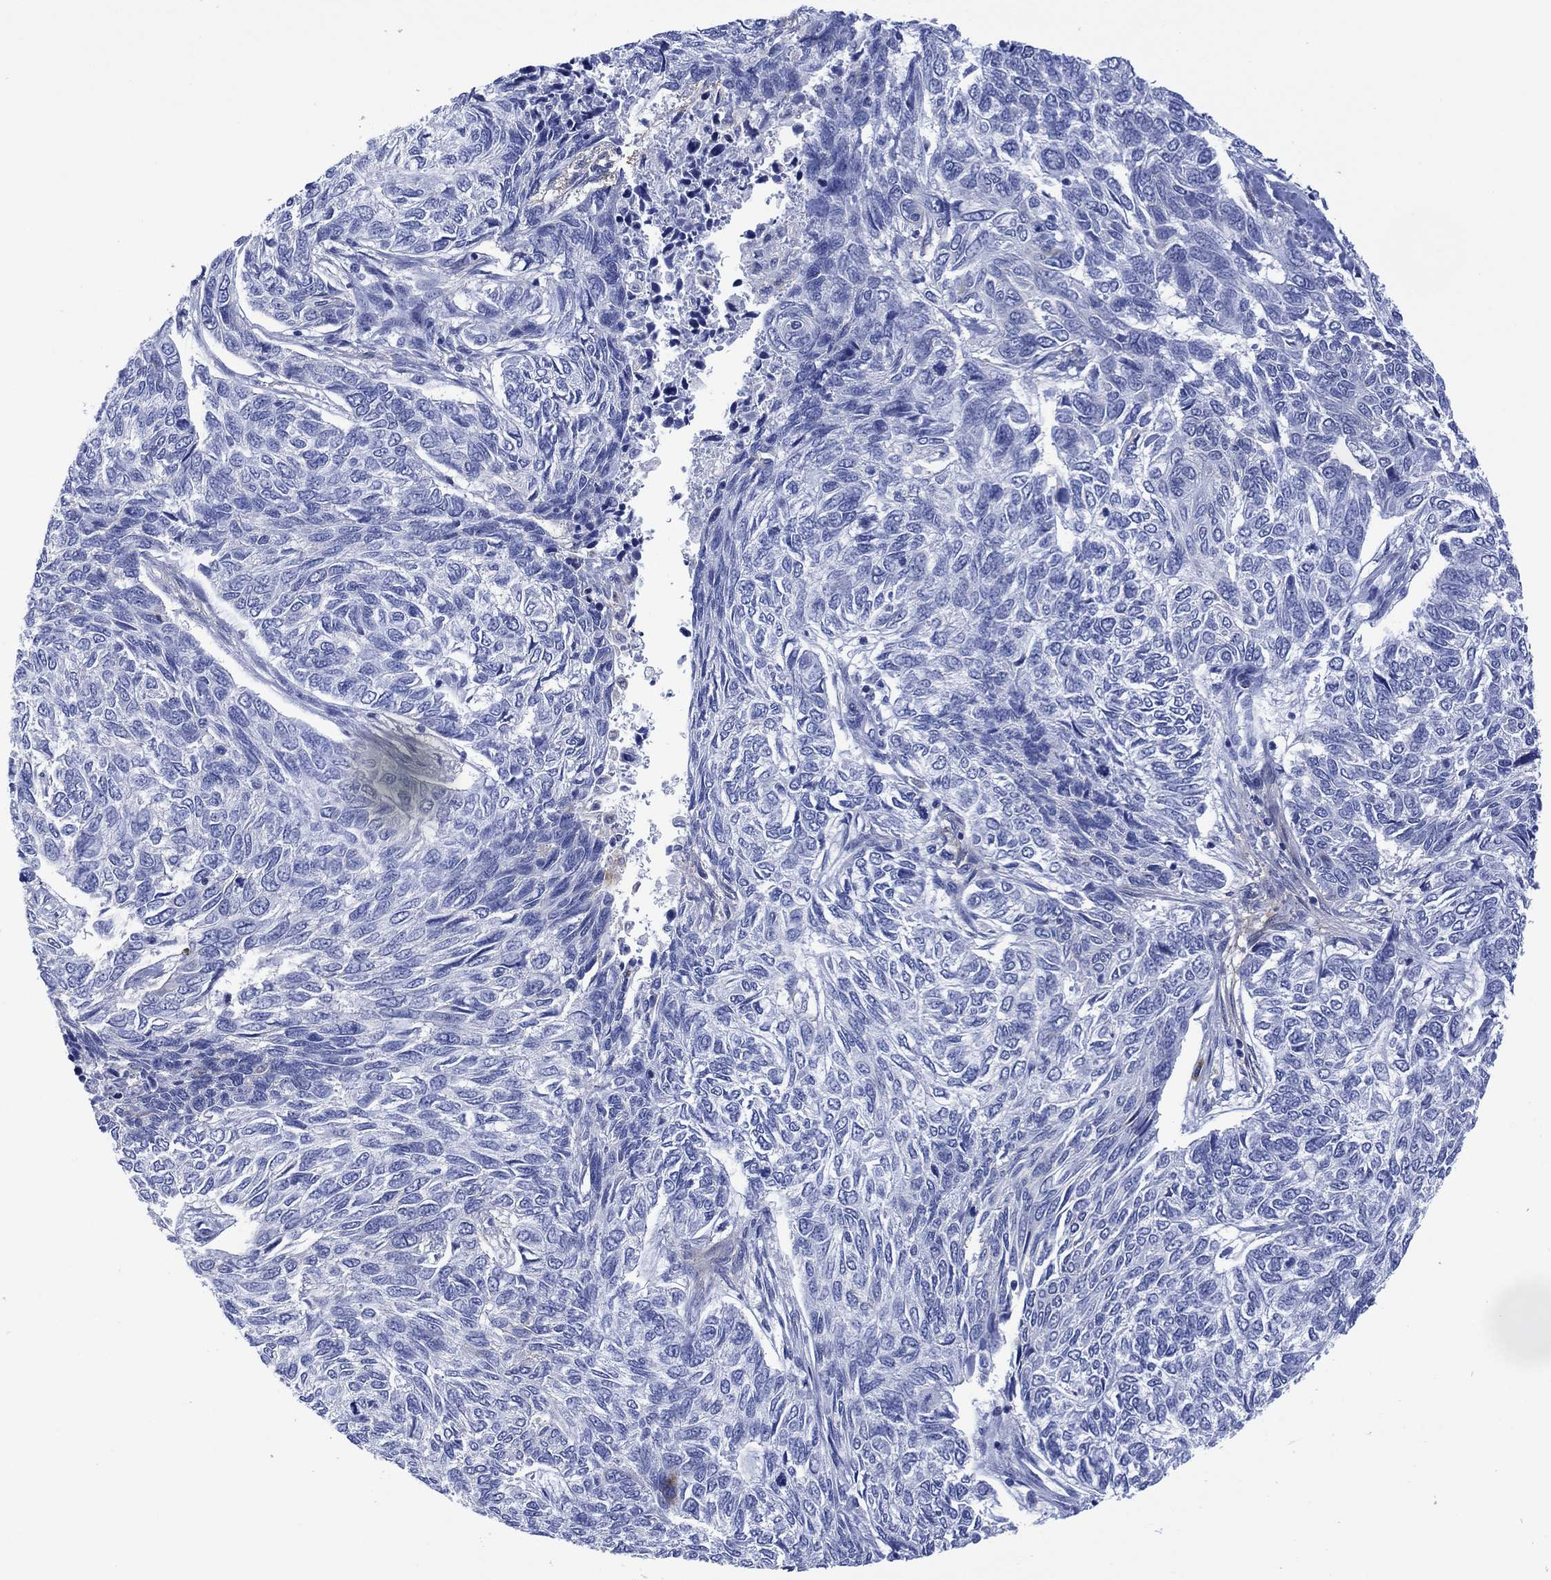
{"staining": {"intensity": "negative", "quantity": "none", "location": "none"}, "tissue": "skin cancer", "cell_type": "Tumor cells", "image_type": "cancer", "snomed": [{"axis": "morphology", "description": "Basal cell carcinoma"}, {"axis": "topography", "description": "Skin"}], "caption": "The micrograph exhibits no significant positivity in tumor cells of skin cancer (basal cell carcinoma).", "gene": "DPP4", "patient": {"sex": "female", "age": 65}}